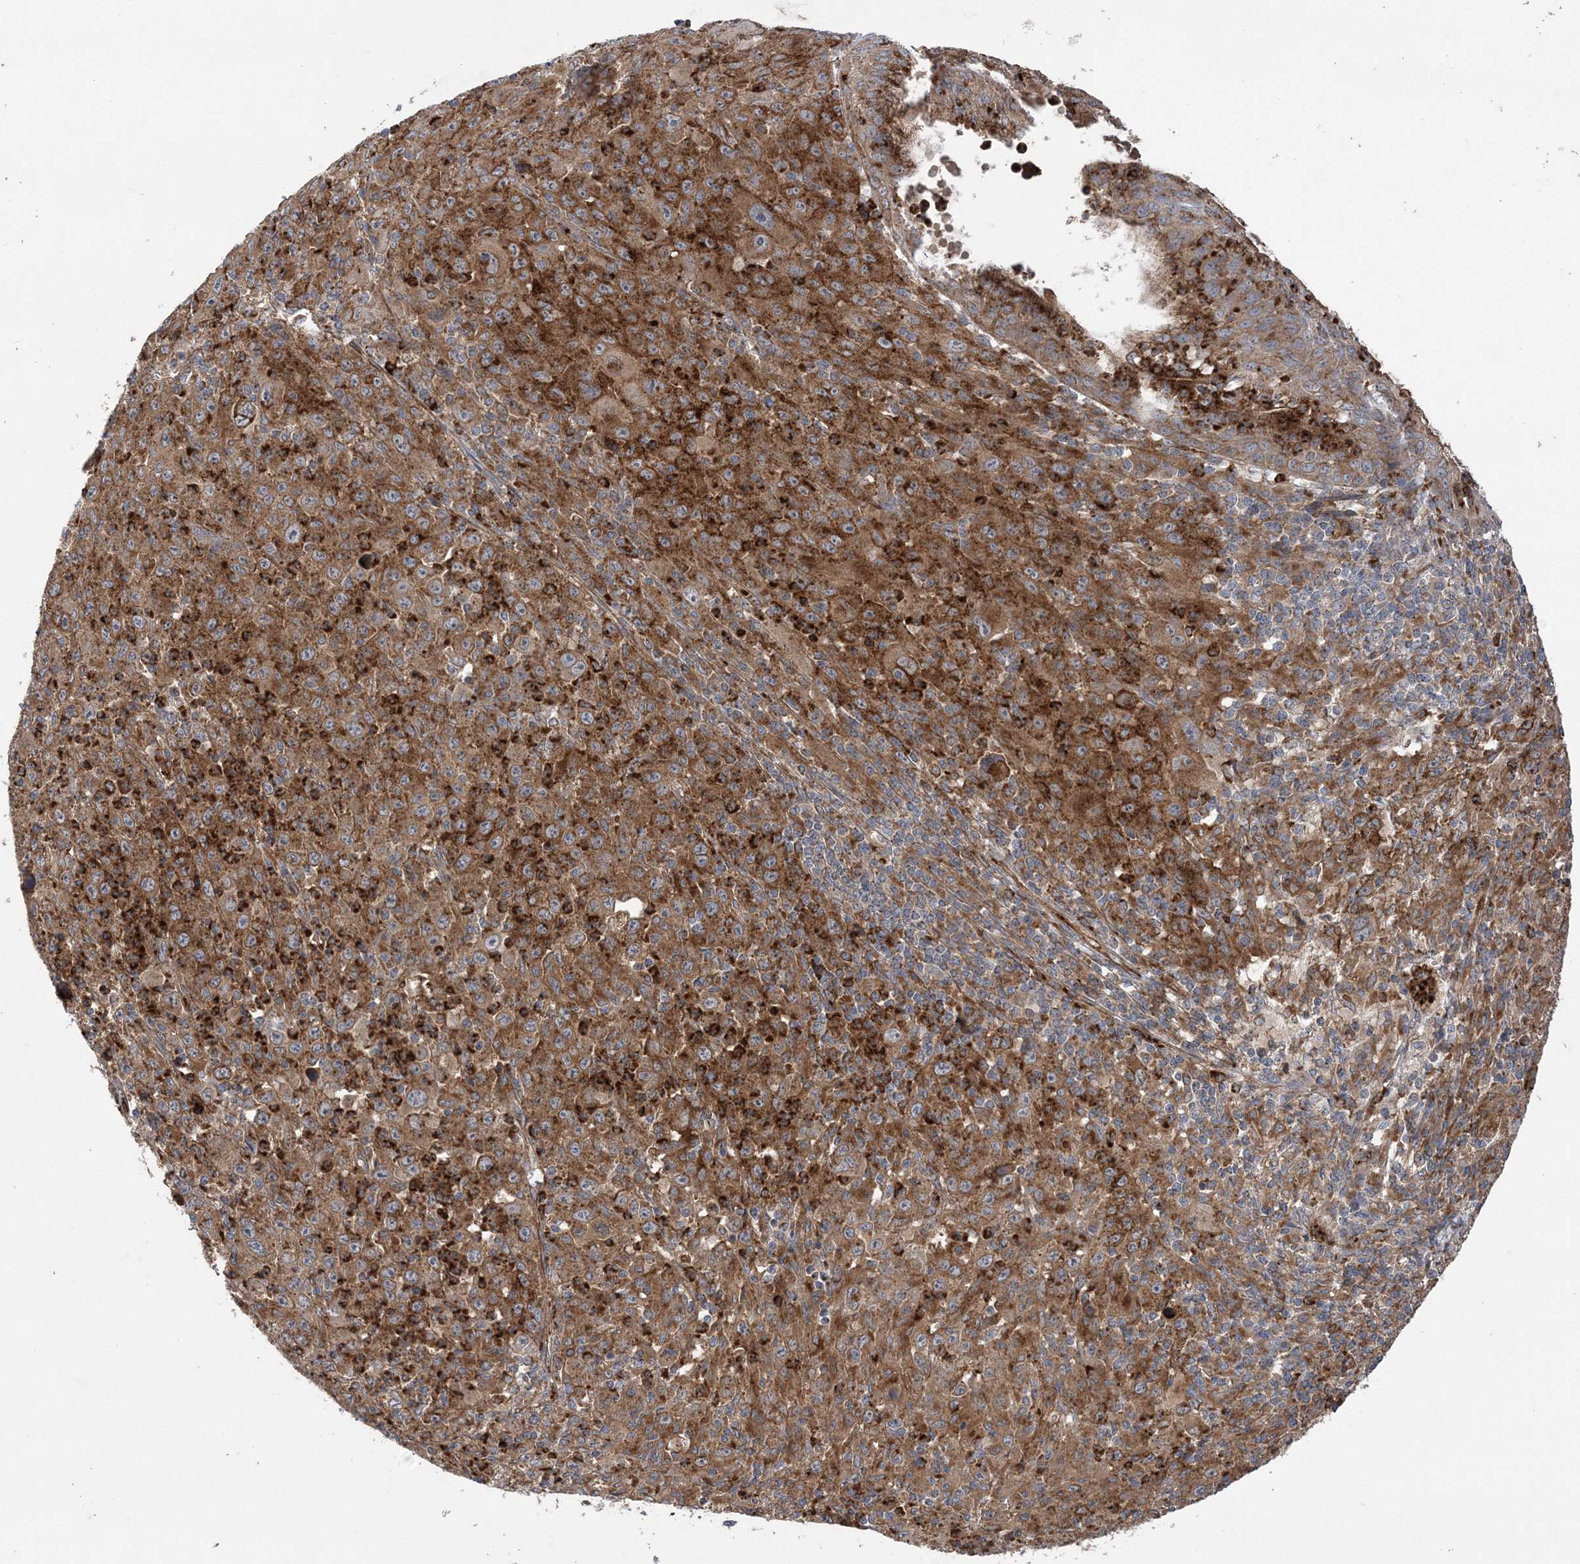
{"staining": {"intensity": "strong", "quantity": ">75%", "location": "cytoplasmic/membranous"}, "tissue": "melanoma", "cell_type": "Tumor cells", "image_type": "cancer", "snomed": [{"axis": "morphology", "description": "Malignant melanoma, Metastatic site"}, {"axis": "topography", "description": "Skin"}], "caption": "Immunohistochemical staining of human malignant melanoma (metastatic site) demonstrates high levels of strong cytoplasmic/membranous staining in approximately >75% of tumor cells.", "gene": "PTTG1IP", "patient": {"sex": "female", "age": 56}}